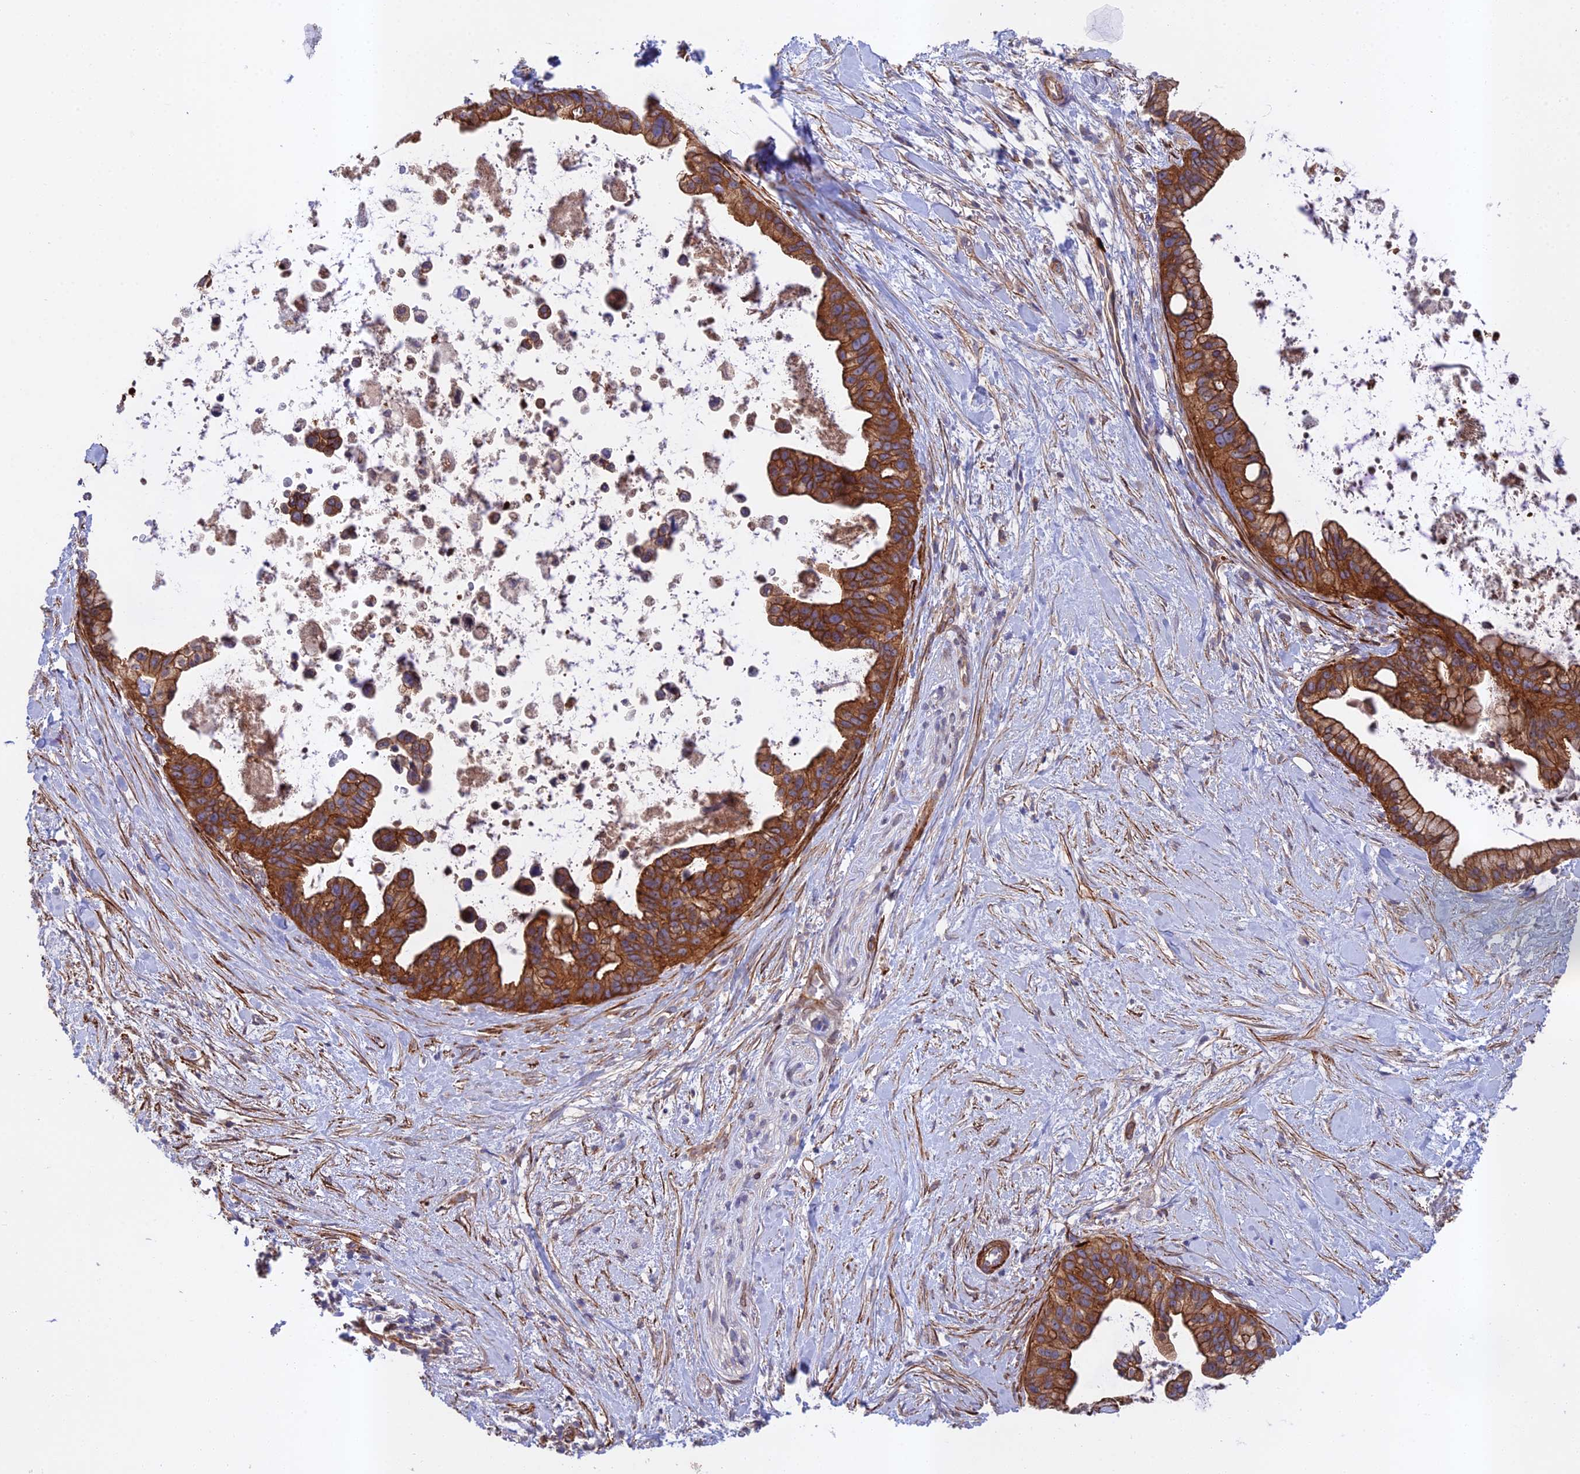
{"staining": {"intensity": "strong", "quantity": ">75%", "location": "cytoplasmic/membranous"}, "tissue": "pancreatic cancer", "cell_type": "Tumor cells", "image_type": "cancer", "snomed": [{"axis": "morphology", "description": "Adenocarcinoma, NOS"}, {"axis": "topography", "description": "Pancreas"}], "caption": "Immunohistochemical staining of pancreatic cancer reveals high levels of strong cytoplasmic/membranous protein positivity in about >75% of tumor cells.", "gene": "RALGAPA2", "patient": {"sex": "female", "age": 83}}